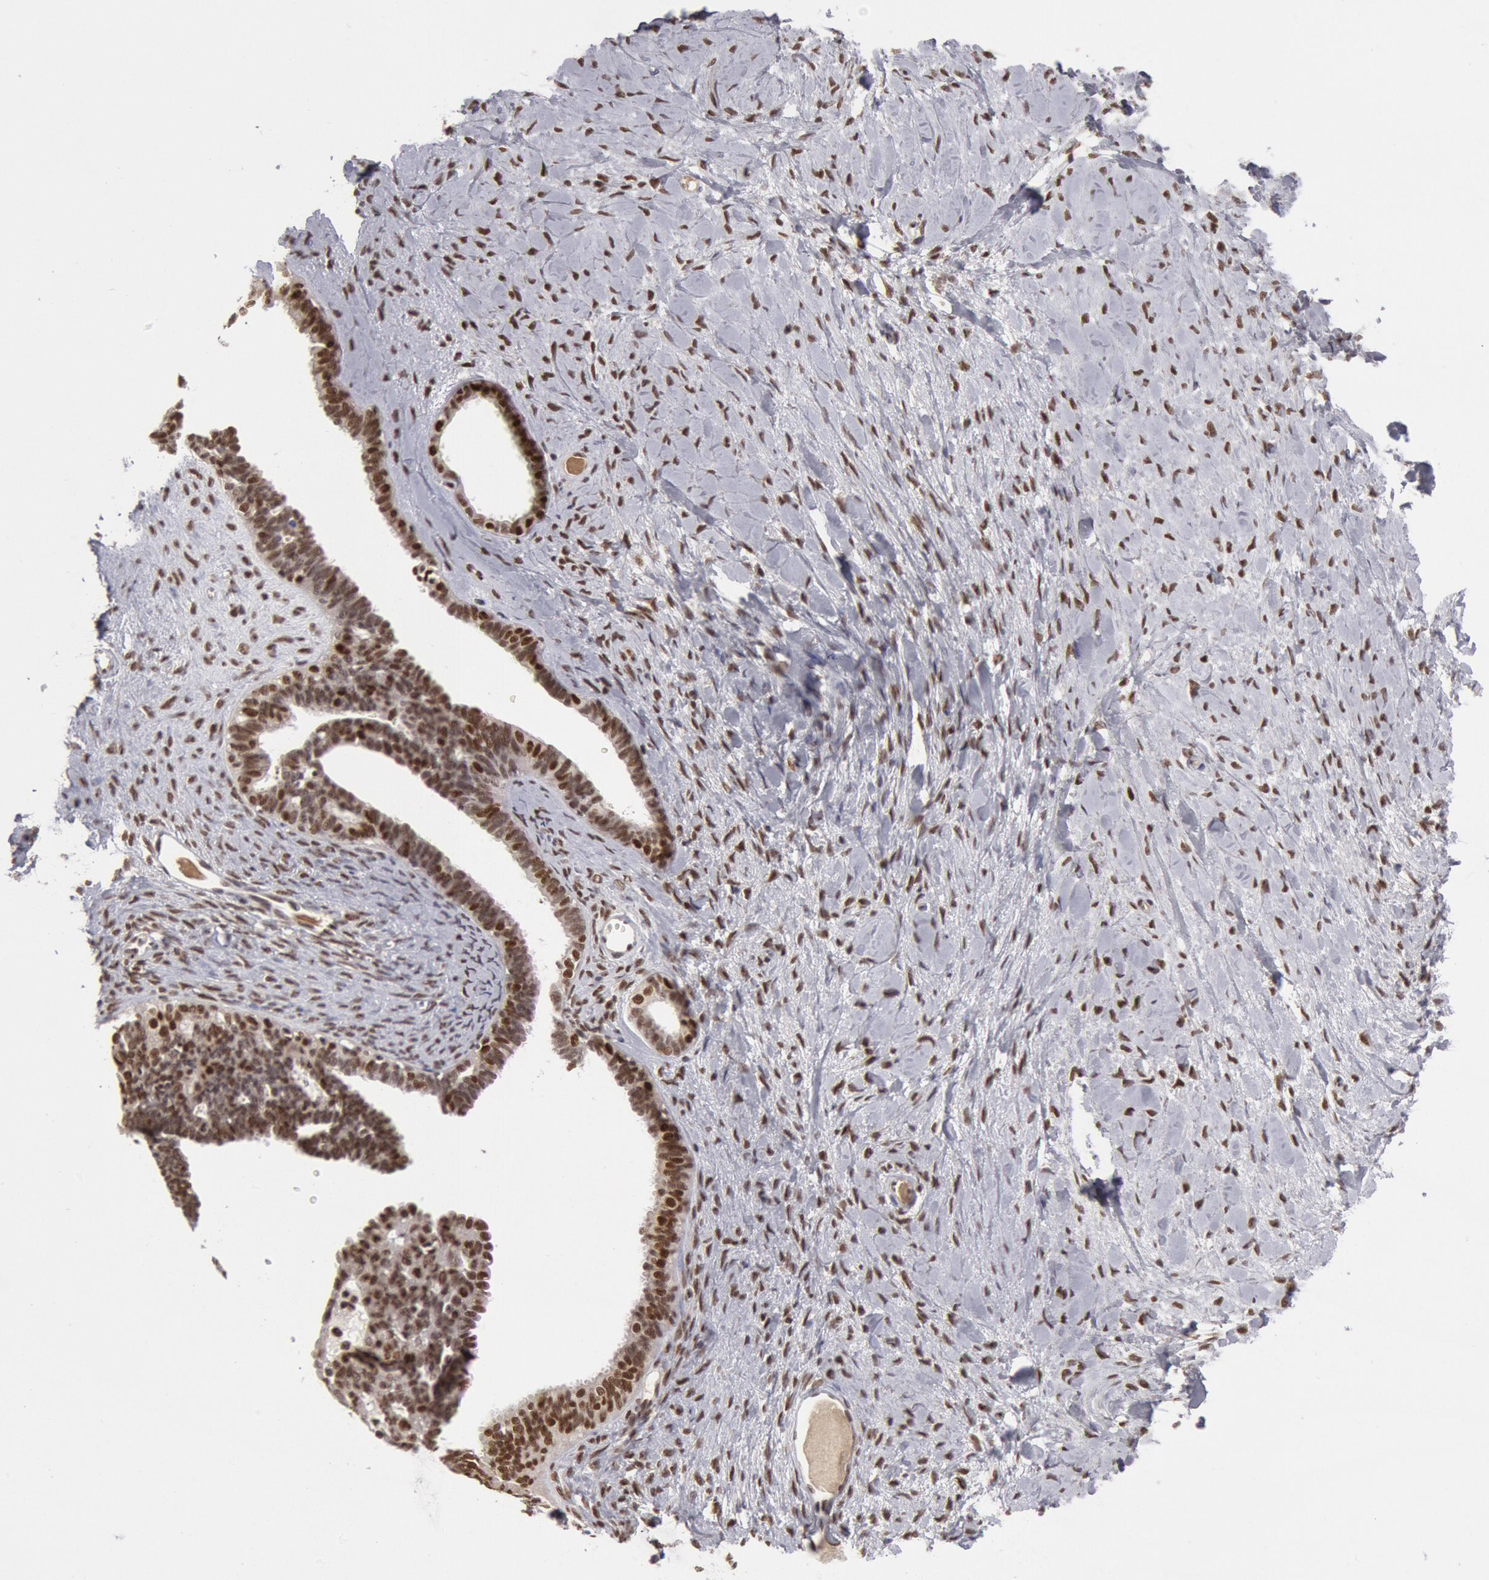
{"staining": {"intensity": "moderate", "quantity": ">75%", "location": "nuclear"}, "tissue": "ovarian cancer", "cell_type": "Tumor cells", "image_type": "cancer", "snomed": [{"axis": "morphology", "description": "Cystadenocarcinoma, serous, NOS"}, {"axis": "topography", "description": "Ovary"}], "caption": "High-power microscopy captured an IHC image of serous cystadenocarcinoma (ovarian), revealing moderate nuclear positivity in about >75% of tumor cells.", "gene": "PPP4R3B", "patient": {"sex": "female", "age": 71}}